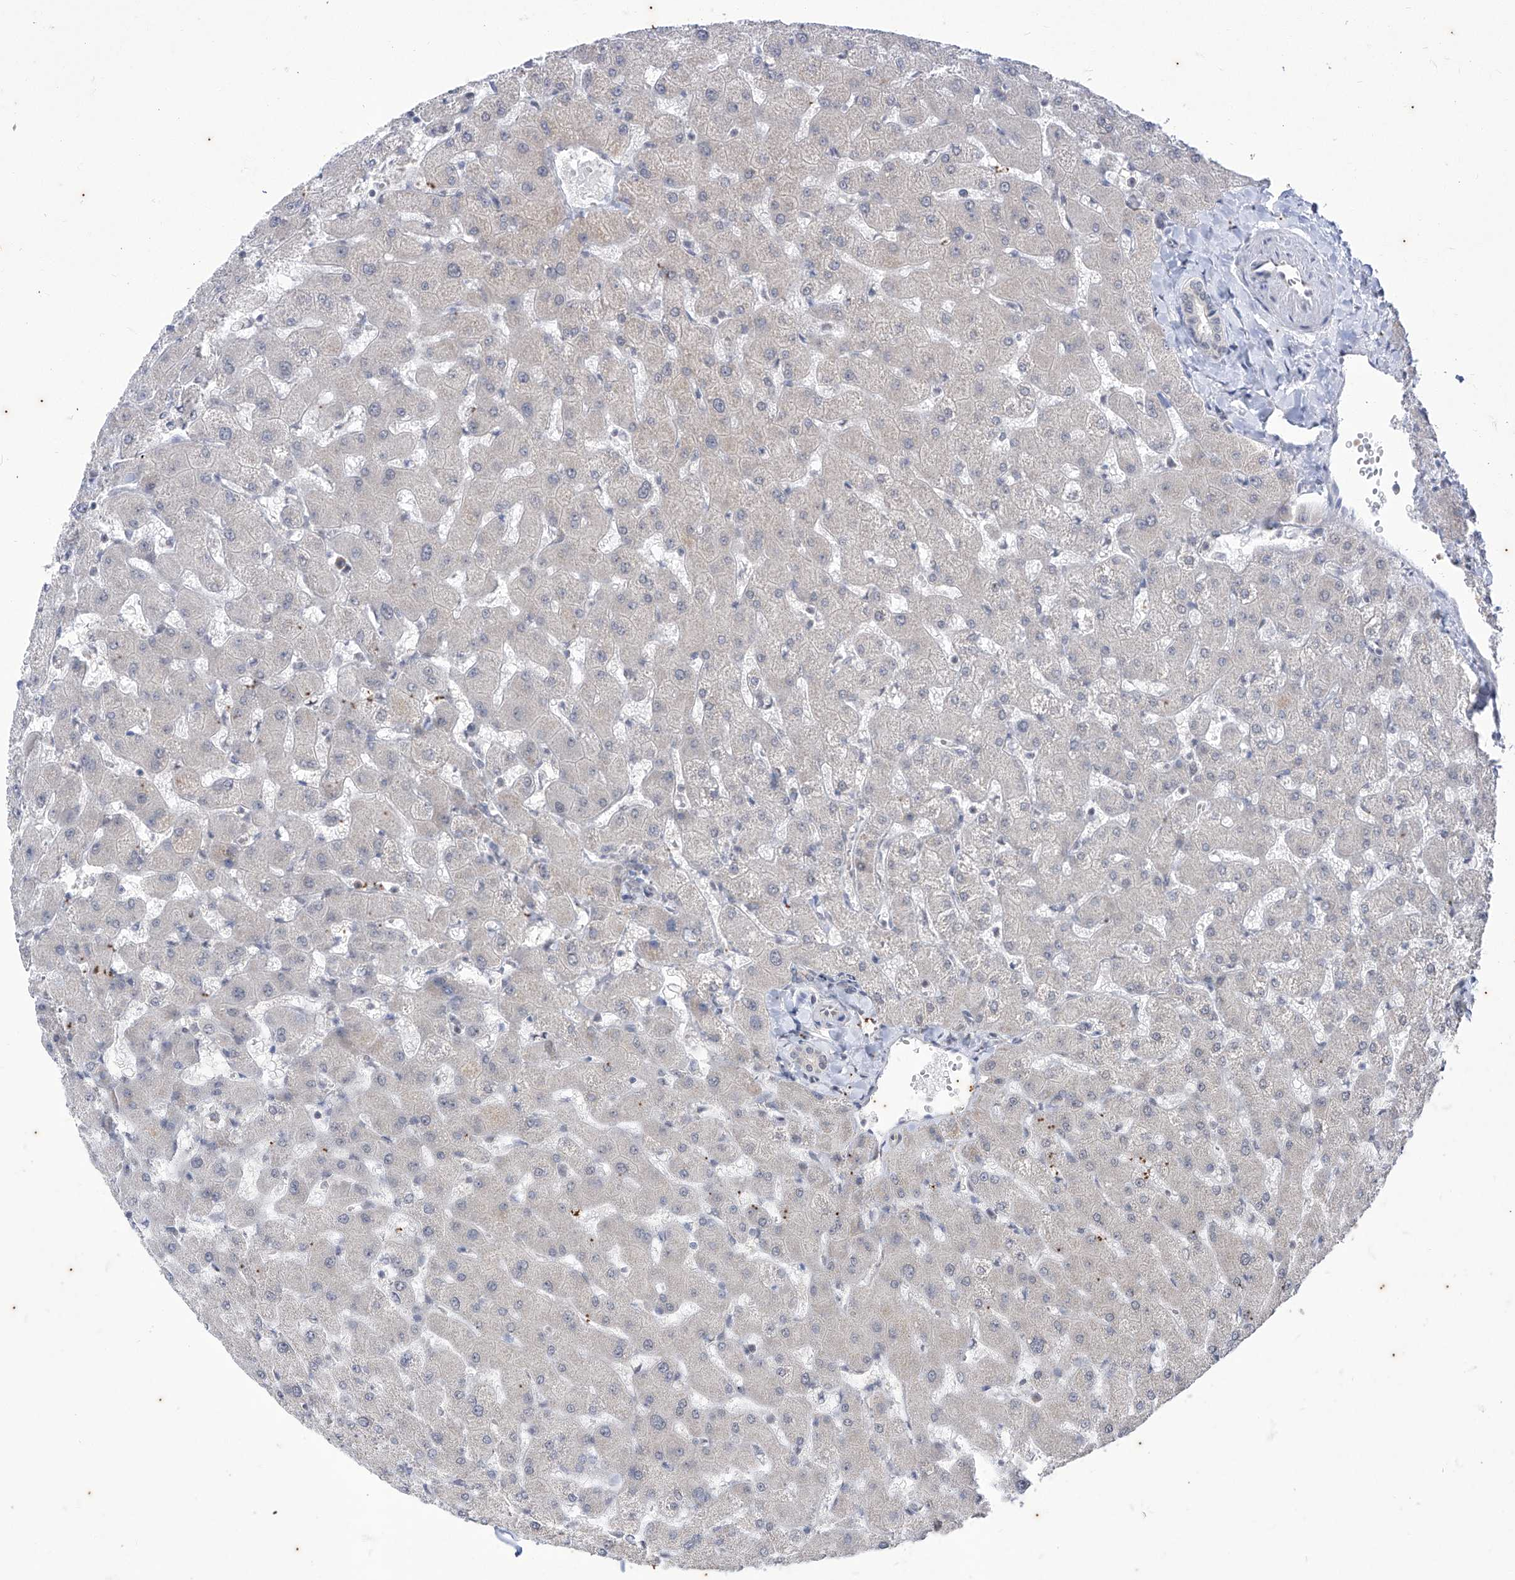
{"staining": {"intensity": "negative", "quantity": "none", "location": "none"}, "tissue": "liver", "cell_type": "Cholangiocytes", "image_type": "normal", "snomed": [{"axis": "morphology", "description": "Normal tissue, NOS"}, {"axis": "topography", "description": "Liver"}], "caption": "This is a photomicrograph of immunohistochemistry staining of normal liver, which shows no staining in cholangiocytes.", "gene": "PHF20L1", "patient": {"sex": "female", "age": 63}}